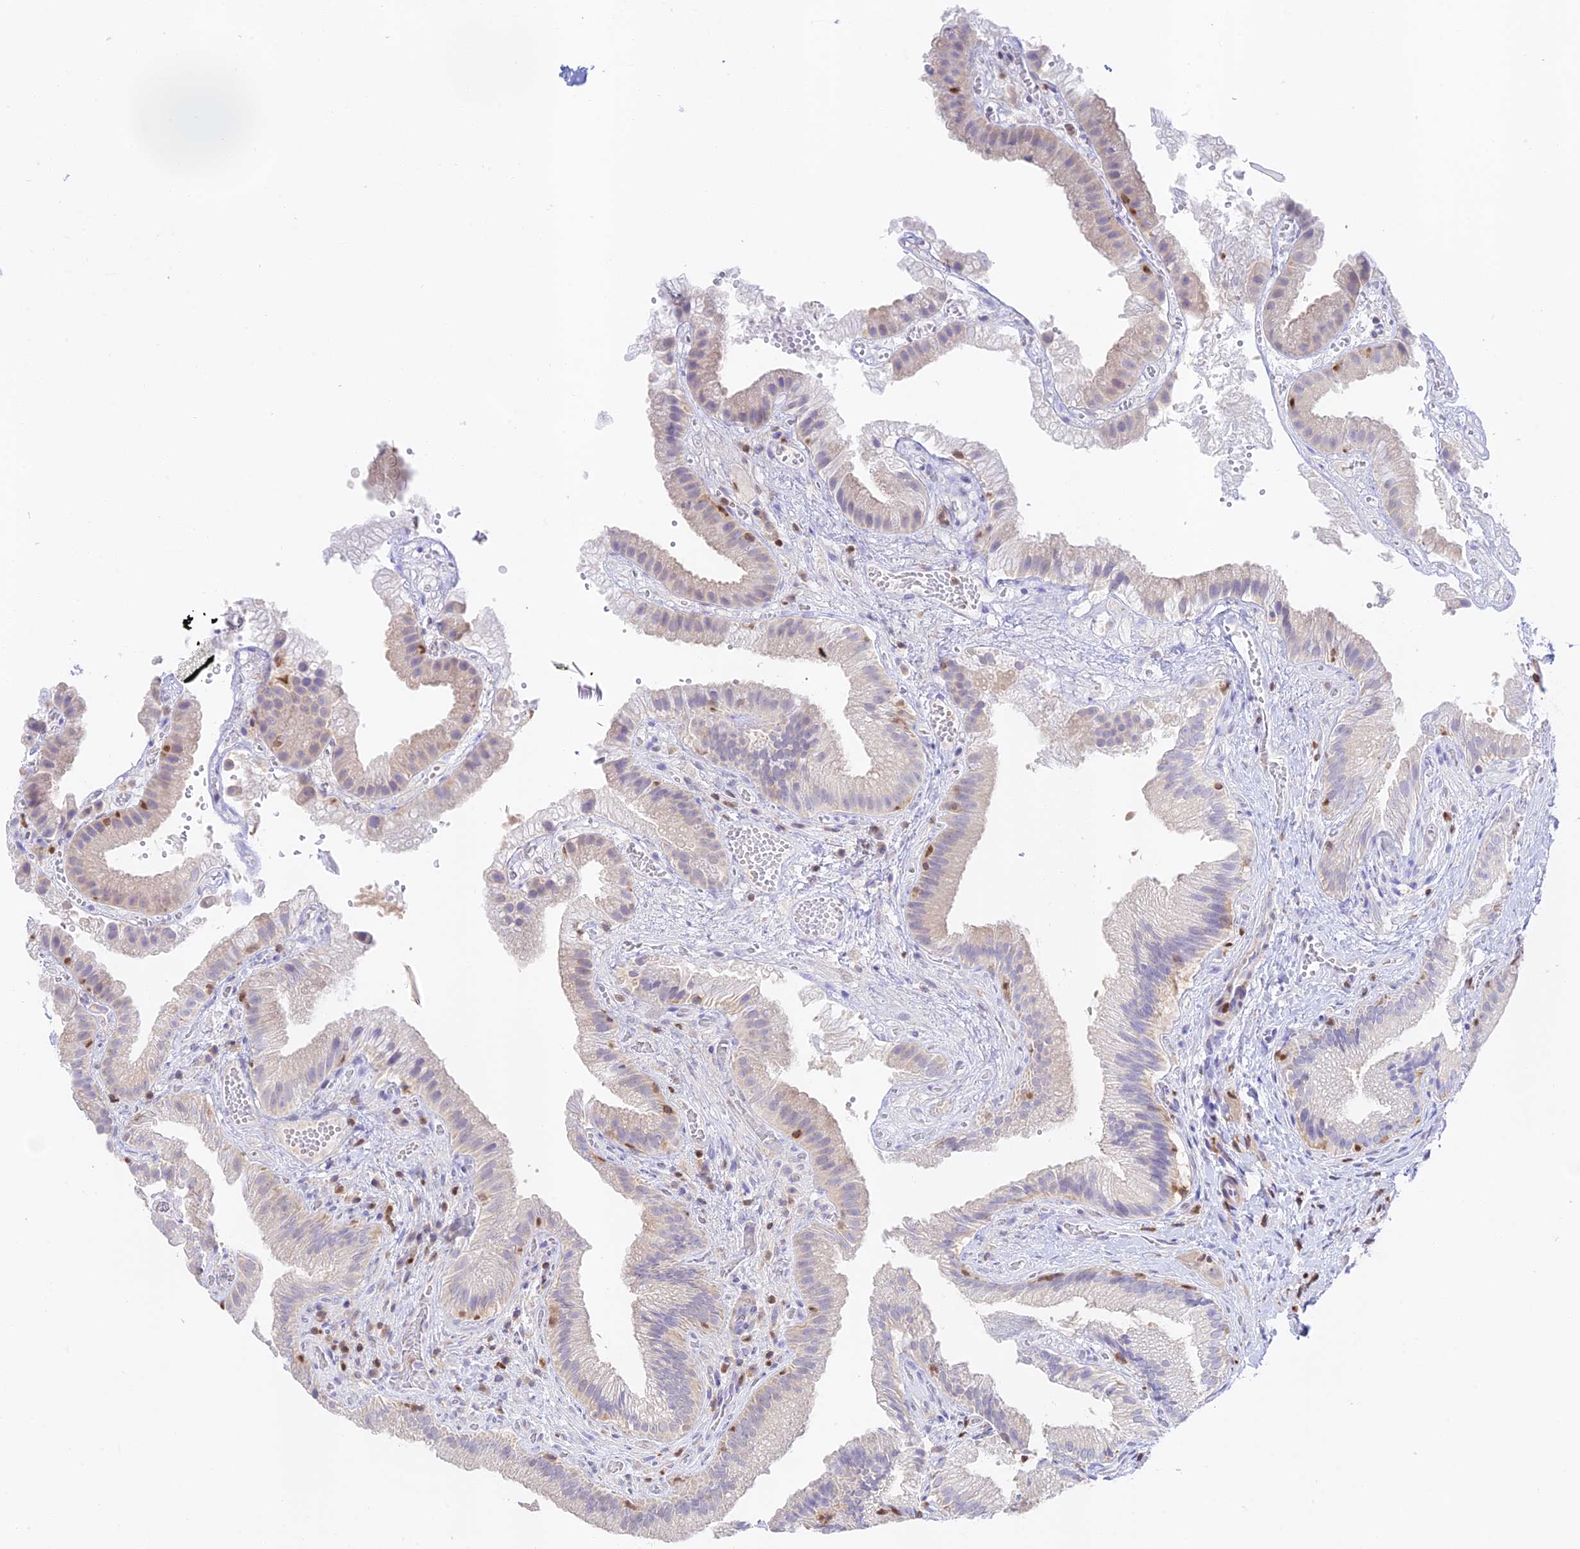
{"staining": {"intensity": "negative", "quantity": "none", "location": "none"}, "tissue": "gallbladder", "cell_type": "Glandular cells", "image_type": "normal", "snomed": [{"axis": "morphology", "description": "Normal tissue, NOS"}, {"axis": "topography", "description": "Gallbladder"}], "caption": "Immunohistochemical staining of normal human gallbladder demonstrates no significant positivity in glandular cells.", "gene": "DENND1C", "patient": {"sex": "female", "age": 30}}